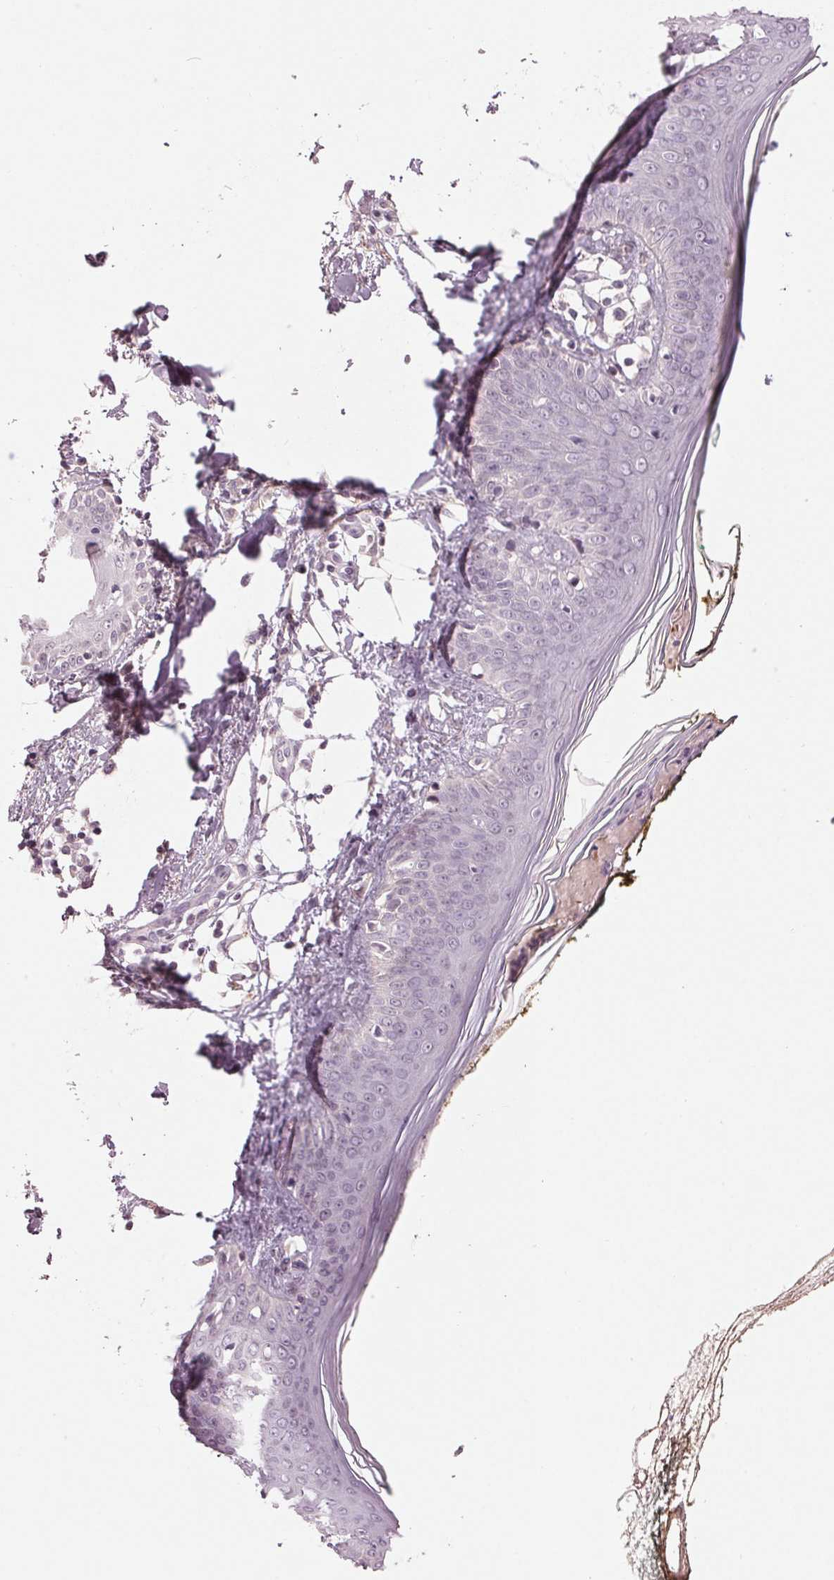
{"staining": {"intensity": "negative", "quantity": "none", "location": "none"}, "tissue": "skin", "cell_type": "Fibroblasts", "image_type": "normal", "snomed": [{"axis": "morphology", "description": "Normal tissue, NOS"}, {"axis": "topography", "description": "Skin"}], "caption": "Immunohistochemical staining of unremarkable skin displays no significant staining in fibroblasts.", "gene": "ZNF605", "patient": {"sex": "female", "age": 34}}